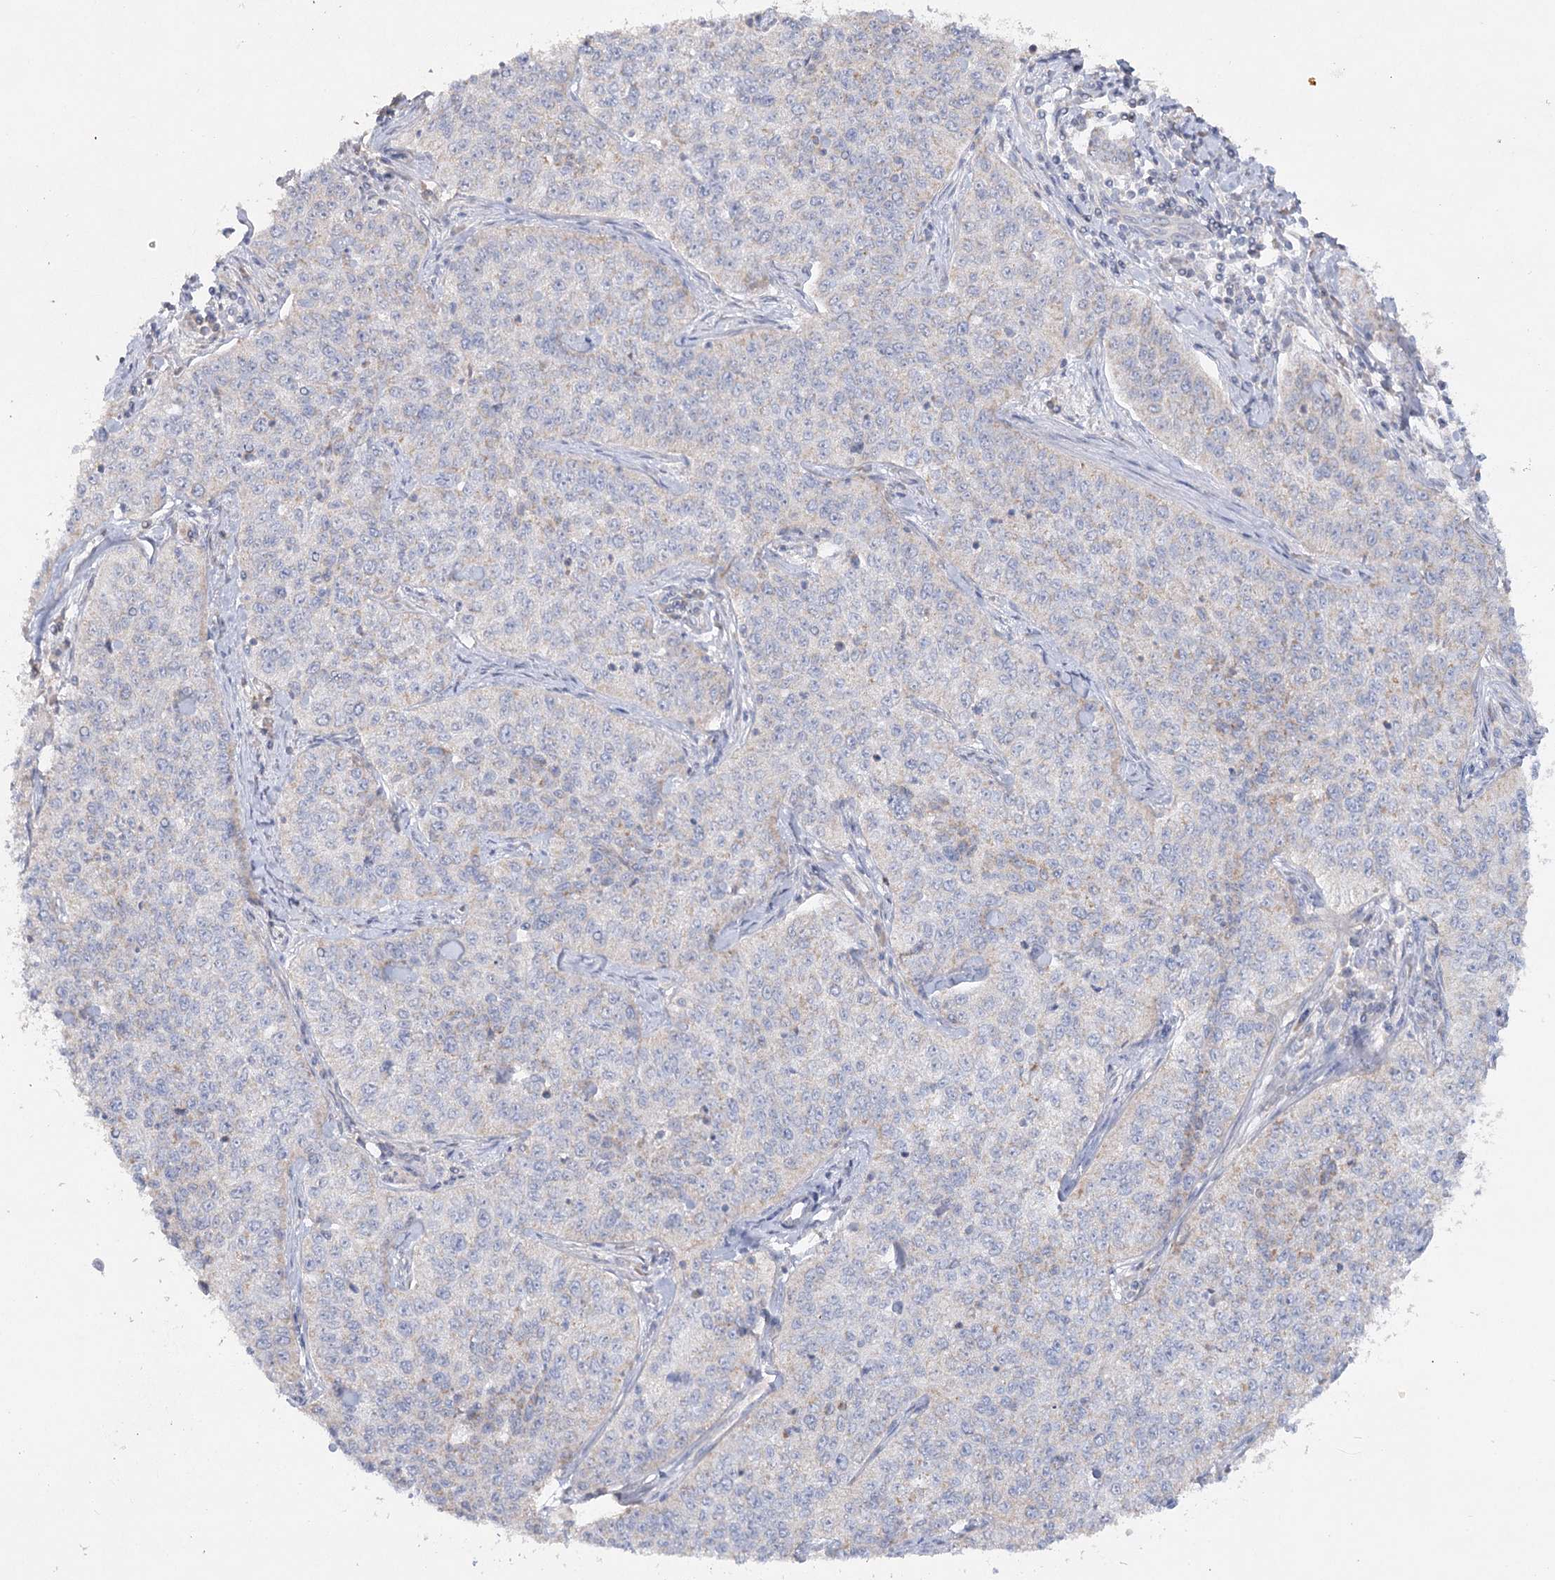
{"staining": {"intensity": "weak", "quantity": "<25%", "location": "cytoplasmic/membranous"}, "tissue": "cervical cancer", "cell_type": "Tumor cells", "image_type": "cancer", "snomed": [{"axis": "morphology", "description": "Squamous cell carcinoma, NOS"}, {"axis": "topography", "description": "Cervix"}], "caption": "Immunohistochemistry (IHC) histopathology image of neoplastic tissue: cervical cancer (squamous cell carcinoma) stained with DAB displays no significant protein positivity in tumor cells.", "gene": "TMEM187", "patient": {"sex": "female", "age": 35}}